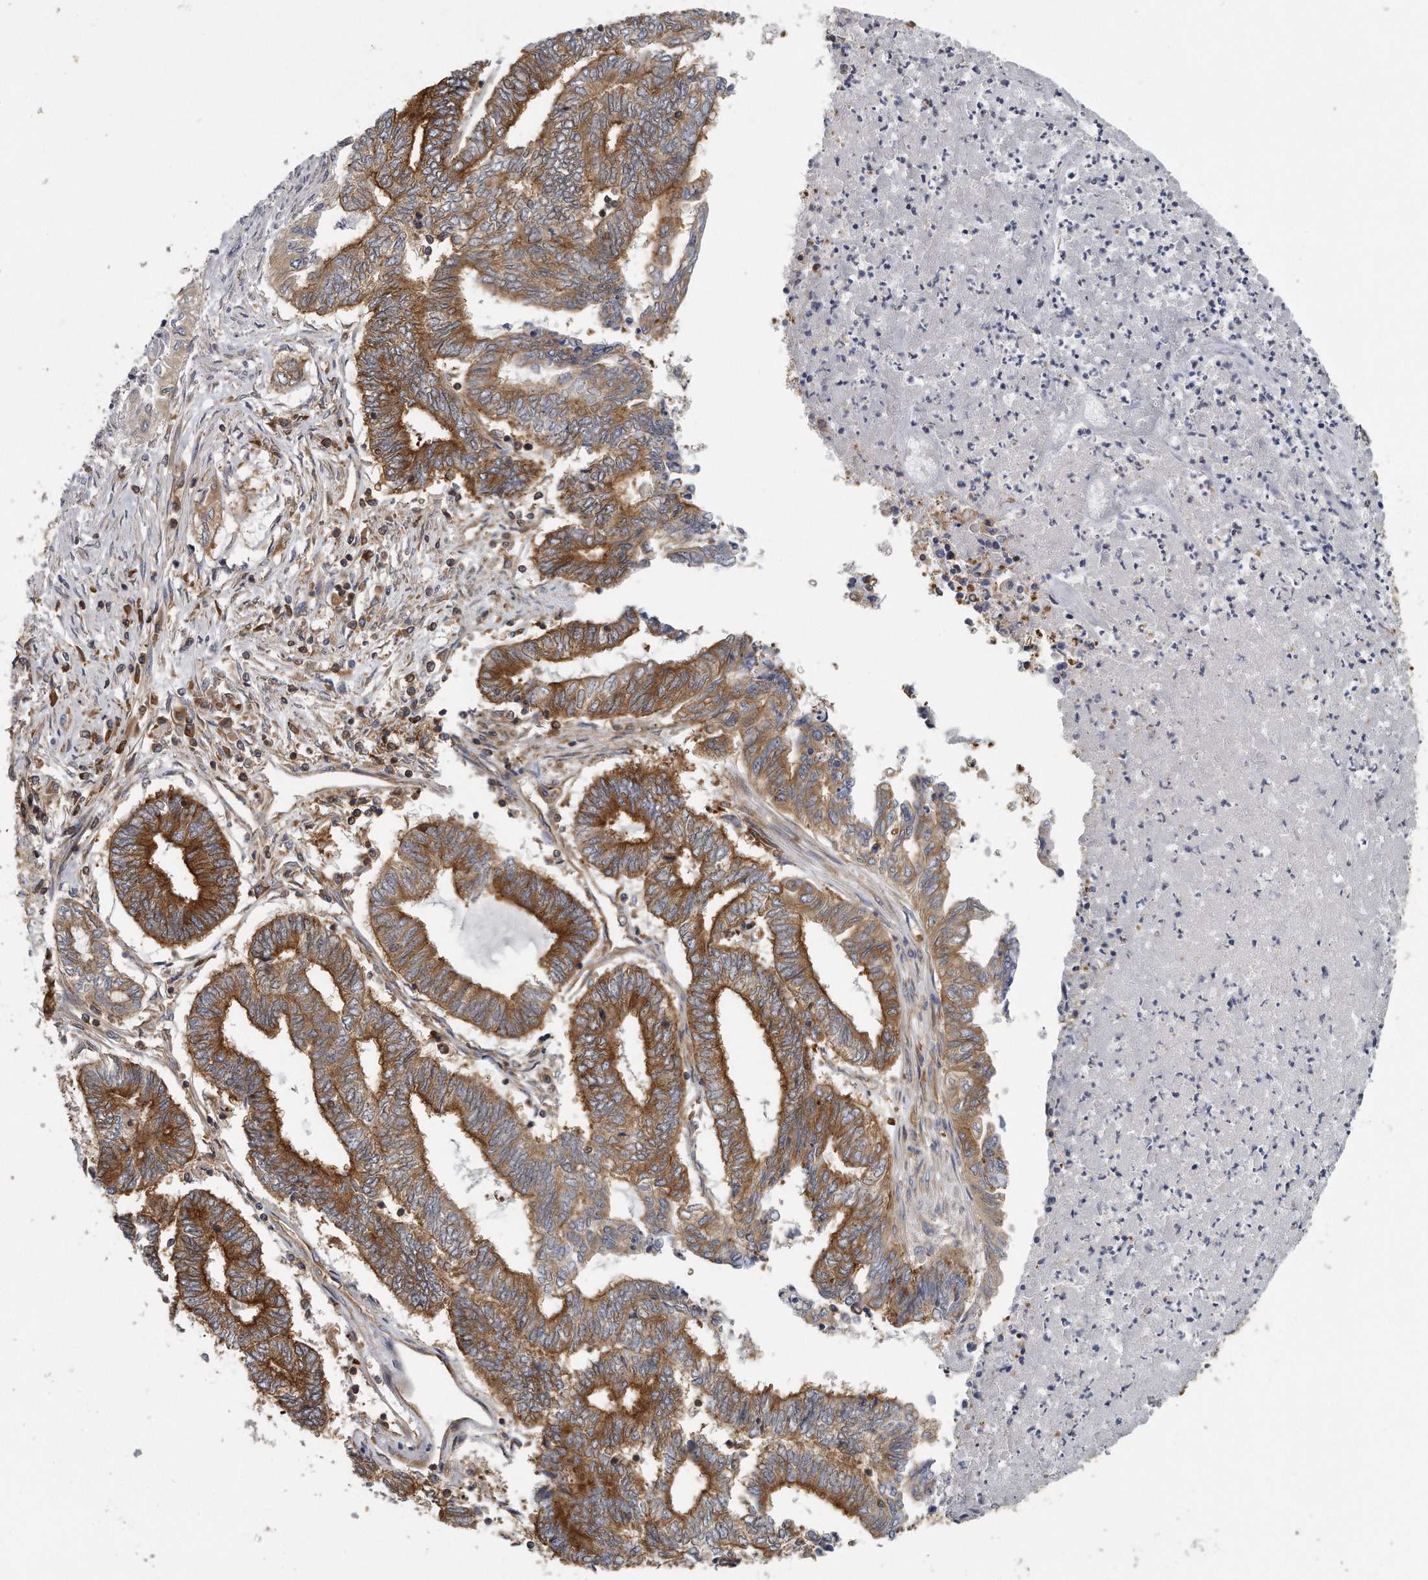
{"staining": {"intensity": "strong", "quantity": "25%-75%", "location": "cytoplasmic/membranous"}, "tissue": "endometrial cancer", "cell_type": "Tumor cells", "image_type": "cancer", "snomed": [{"axis": "morphology", "description": "Adenocarcinoma, NOS"}, {"axis": "topography", "description": "Uterus"}, {"axis": "topography", "description": "Endometrium"}], "caption": "Immunohistochemical staining of endometrial cancer exhibits strong cytoplasmic/membranous protein positivity in about 25%-75% of tumor cells. Immunohistochemistry (ihc) stains the protein in brown and the nuclei are stained blue.", "gene": "EIF3I", "patient": {"sex": "female", "age": 70}}